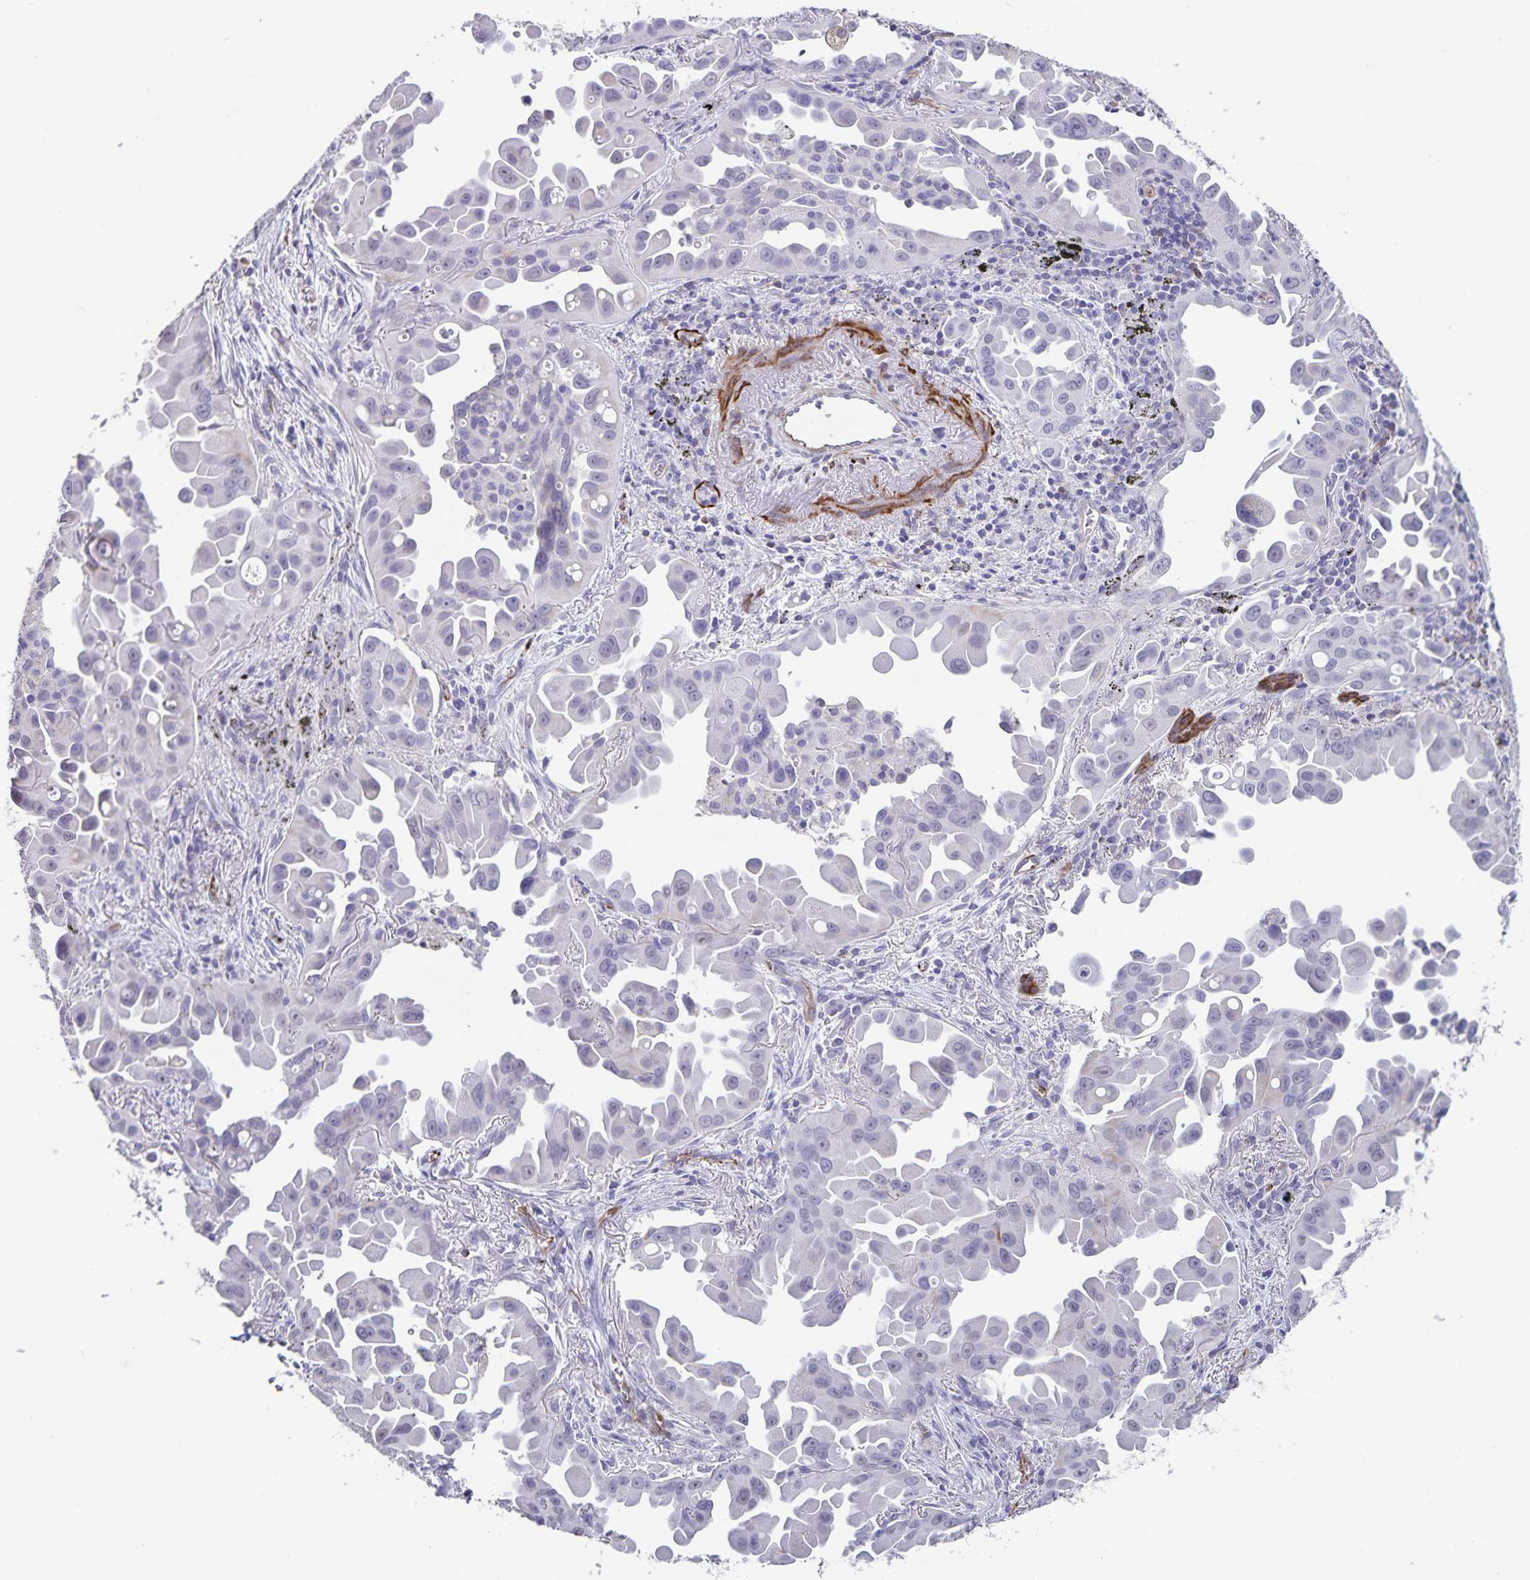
{"staining": {"intensity": "negative", "quantity": "none", "location": "none"}, "tissue": "lung cancer", "cell_type": "Tumor cells", "image_type": "cancer", "snomed": [{"axis": "morphology", "description": "Adenocarcinoma, NOS"}, {"axis": "topography", "description": "Lung"}], "caption": "The histopathology image displays no significant expression in tumor cells of lung adenocarcinoma.", "gene": "SYNM", "patient": {"sex": "male", "age": 68}}